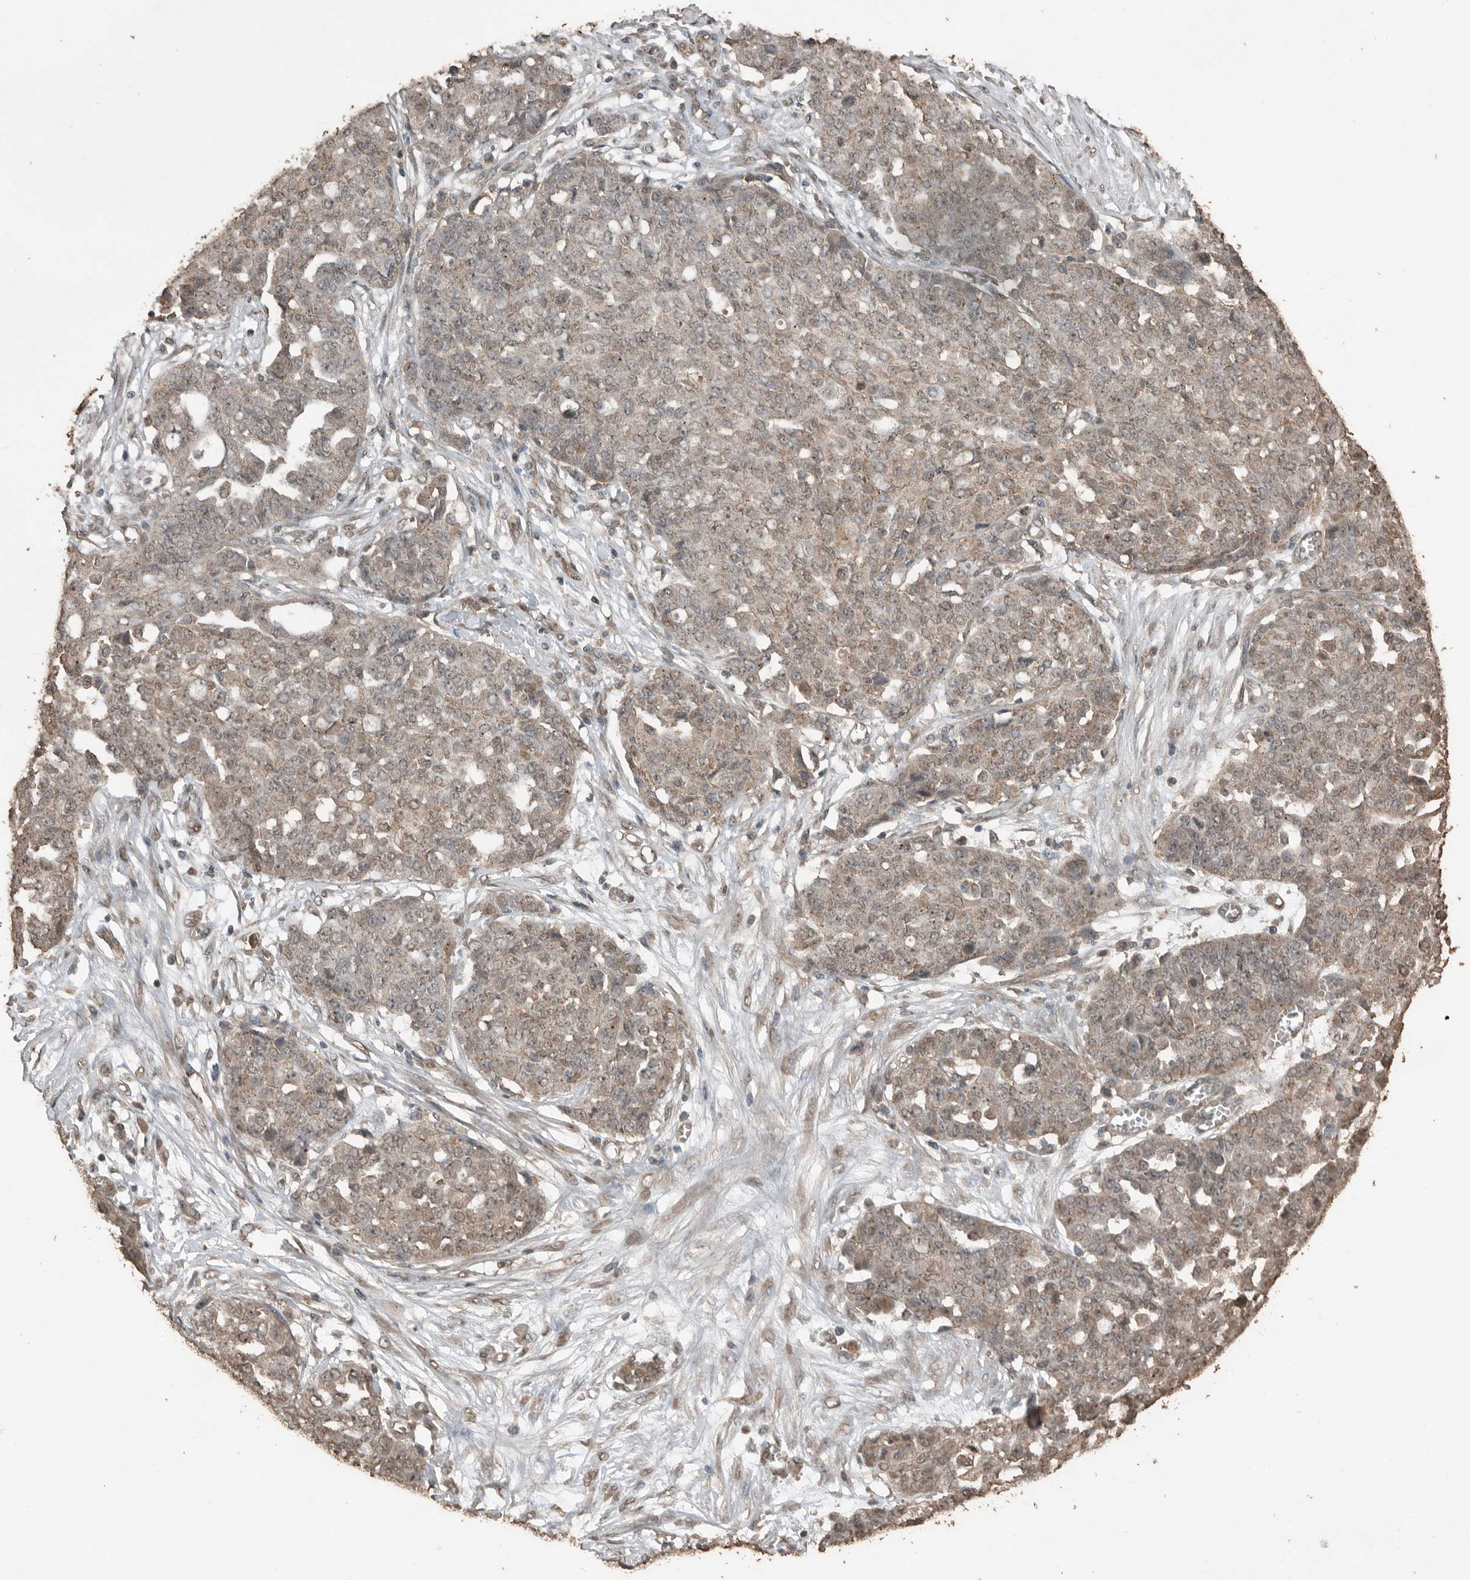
{"staining": {"intensity": "weak", "quantity": ">75%", "location": "cytoplasmic/membranous,nuclear"}, "tissue": "ovarian cancer", "cell_type": "Tumor cells", "image_type": "cancer", "snomed": [{"axis": "morphology", "description": "Cystadenocarcinoma, serous, NOS"}, {"axis": "topography", "description": "Soft tissue"}, {"axis": "topography", "description": "Ovary"}], "caption": "Ovarian serous cystadenocarcinoma tissue demonstrates weak cytoplasmic/membranous and nuclear expression in about >75% of tumor cells", "gene": "BLZF1", "patient": {"sex": "female", "age": 57}}